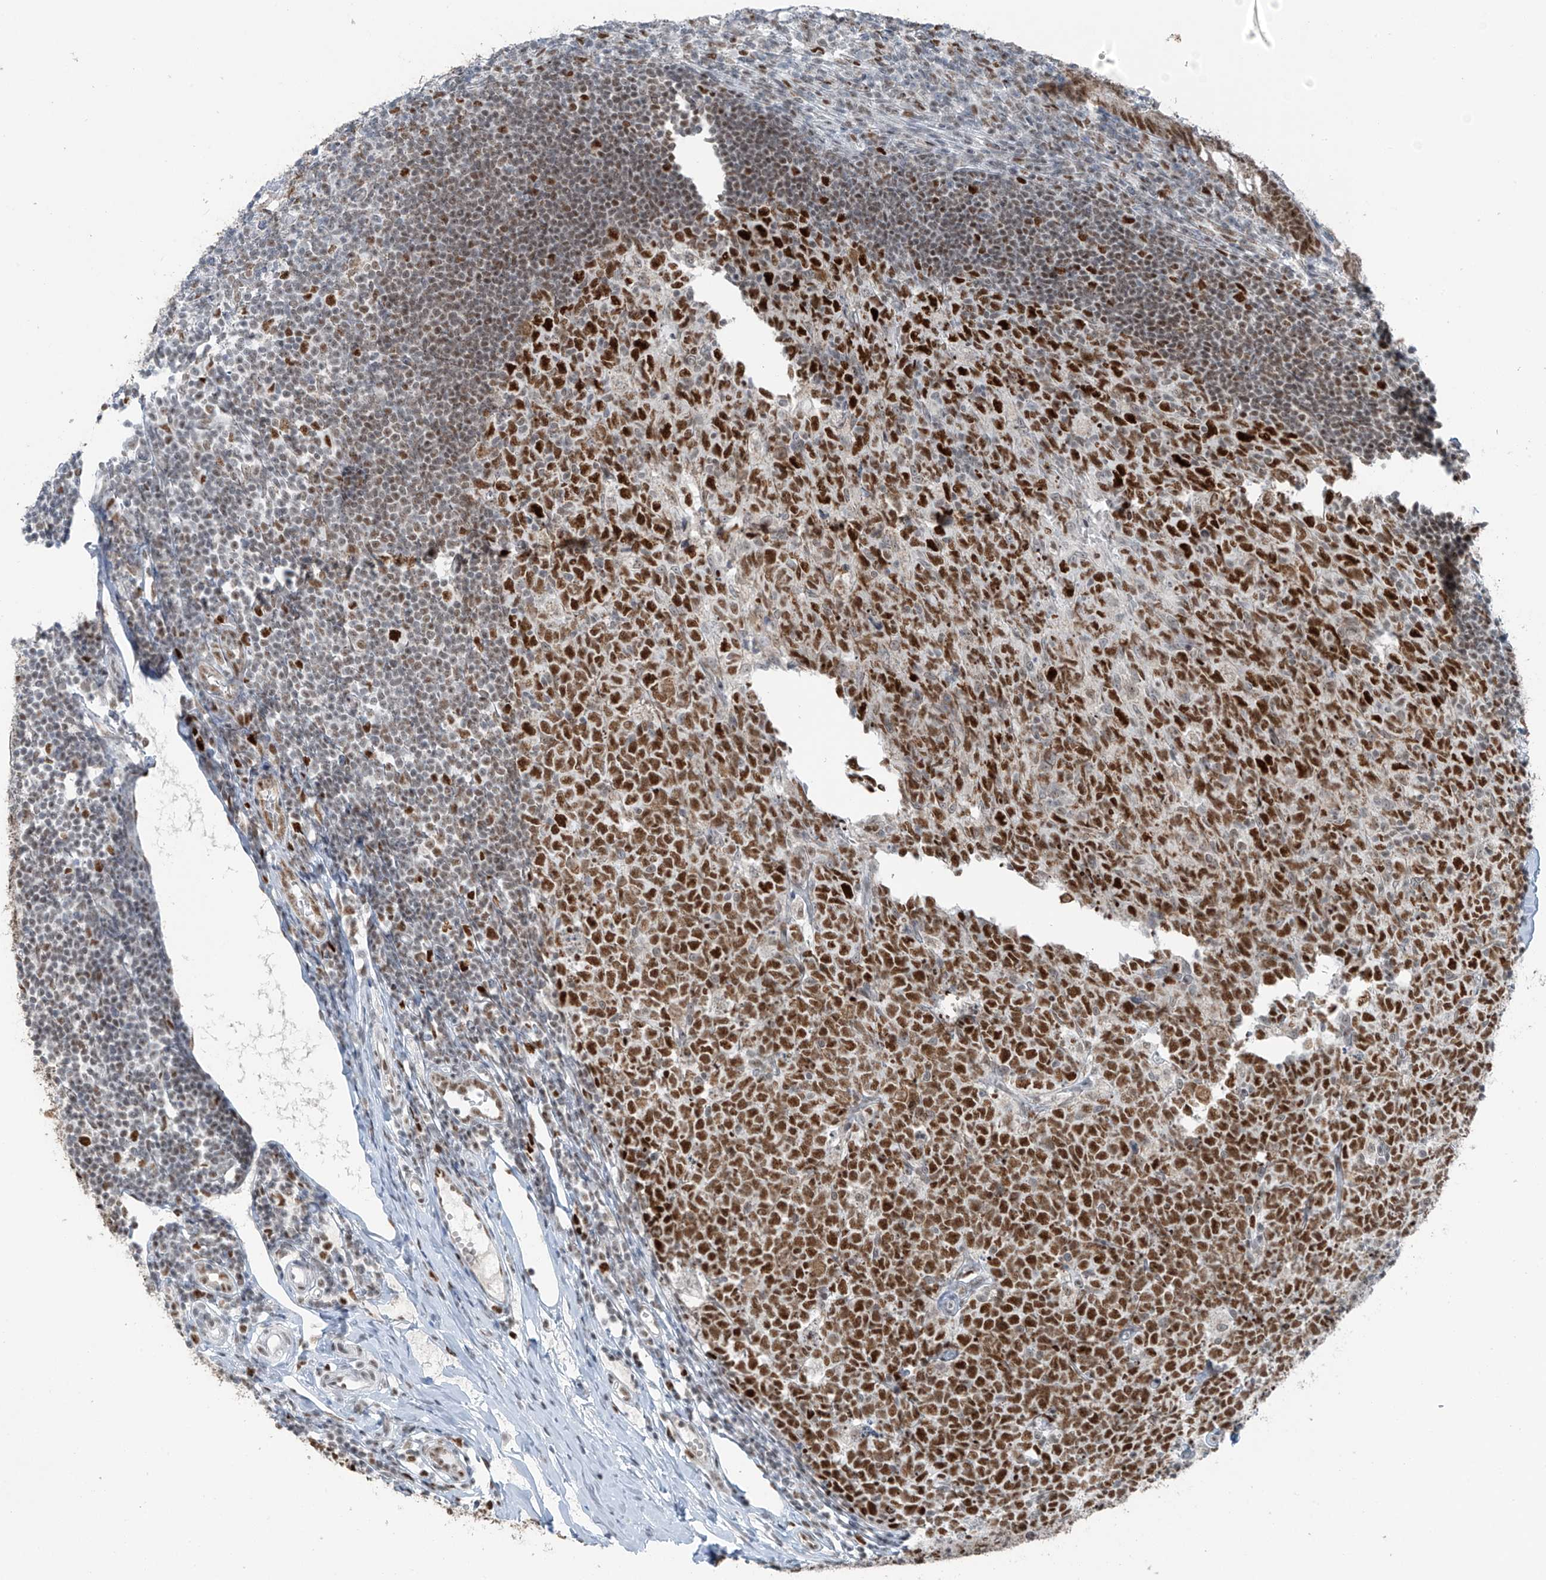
{"staining": {"intensity": "strong", "quantity": ">75%", "location": "cytoplasmic/membranous,nuclear"}, "tissue": "appendix", "cell_type": "Glandular cells", "image_type": "normal", "snomed": [{"axis": "morphology", "description": "Normal tissue, NOS"}, {"axis": "topography", "description": "Appendix"}], "caption": "Protein staining demonstrates strong cytoplasmic/membranous,nuclear expression in approximately >75% of glandular cells in unremarkable appendix.", "gene": "WRNIP1", "patient": {"sex": "male", "age": 14}}